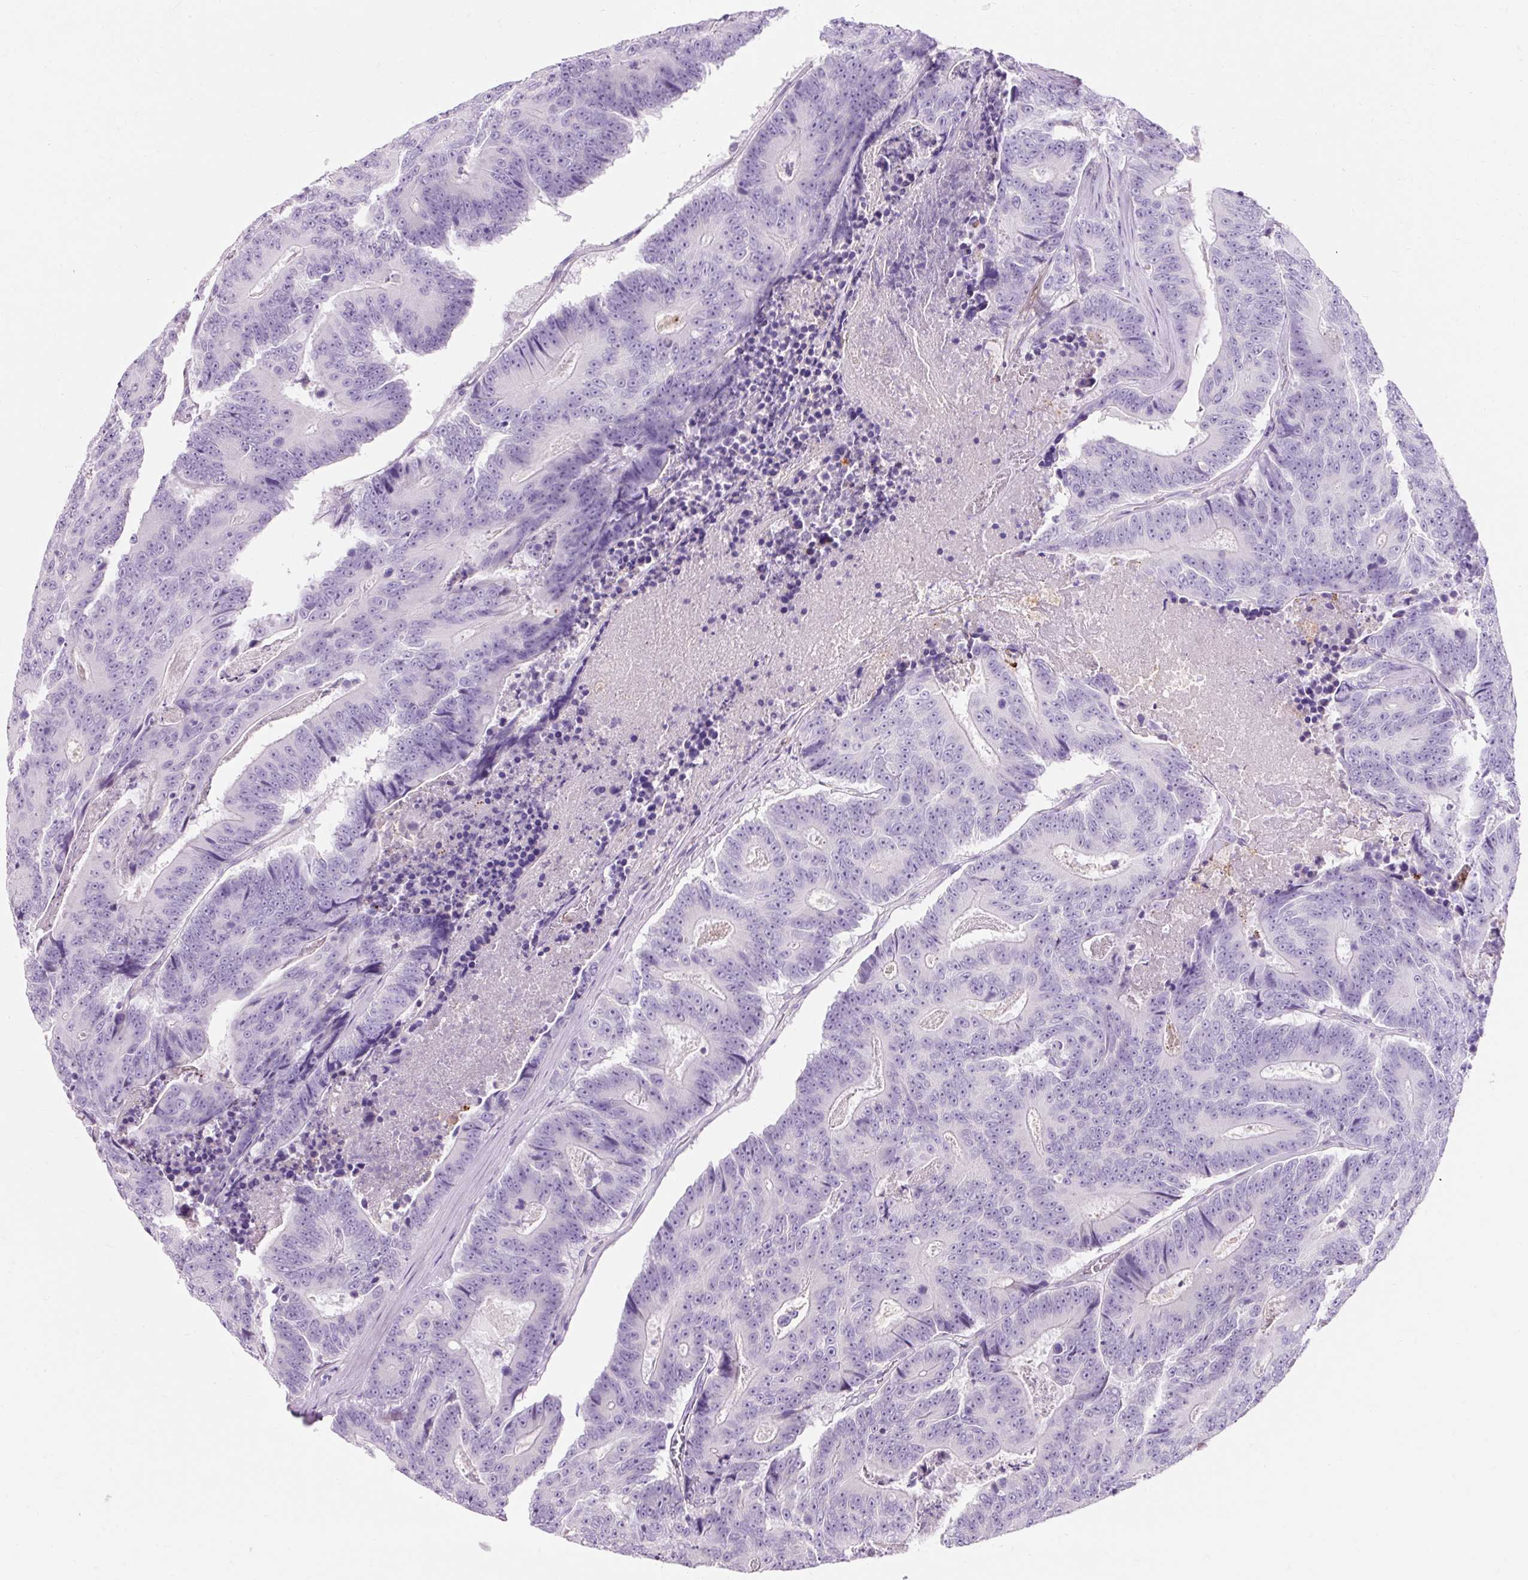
{"staining": {"intensity": "negative", "quantity": "none", "location": "none"}, "tissue": "colorectal cancer", "cell_type": "Tumor cells", "image_type": "cancer", "snomed": [{"axis": "morphology", "description": "Adenocarcinoma, NOS"}, {"axis": "topography", "description": "Colon"}], "caption": "This histopathology image is of adenocarcinoma (colorectal) stained with immunohistochemistry (IHC) to label a protein in brown with the nuclei are counter-stained blue. There is no positivity in tumor cells.", "gene": "CLDN25", "patient": {"sex": "male", "age": 83}}